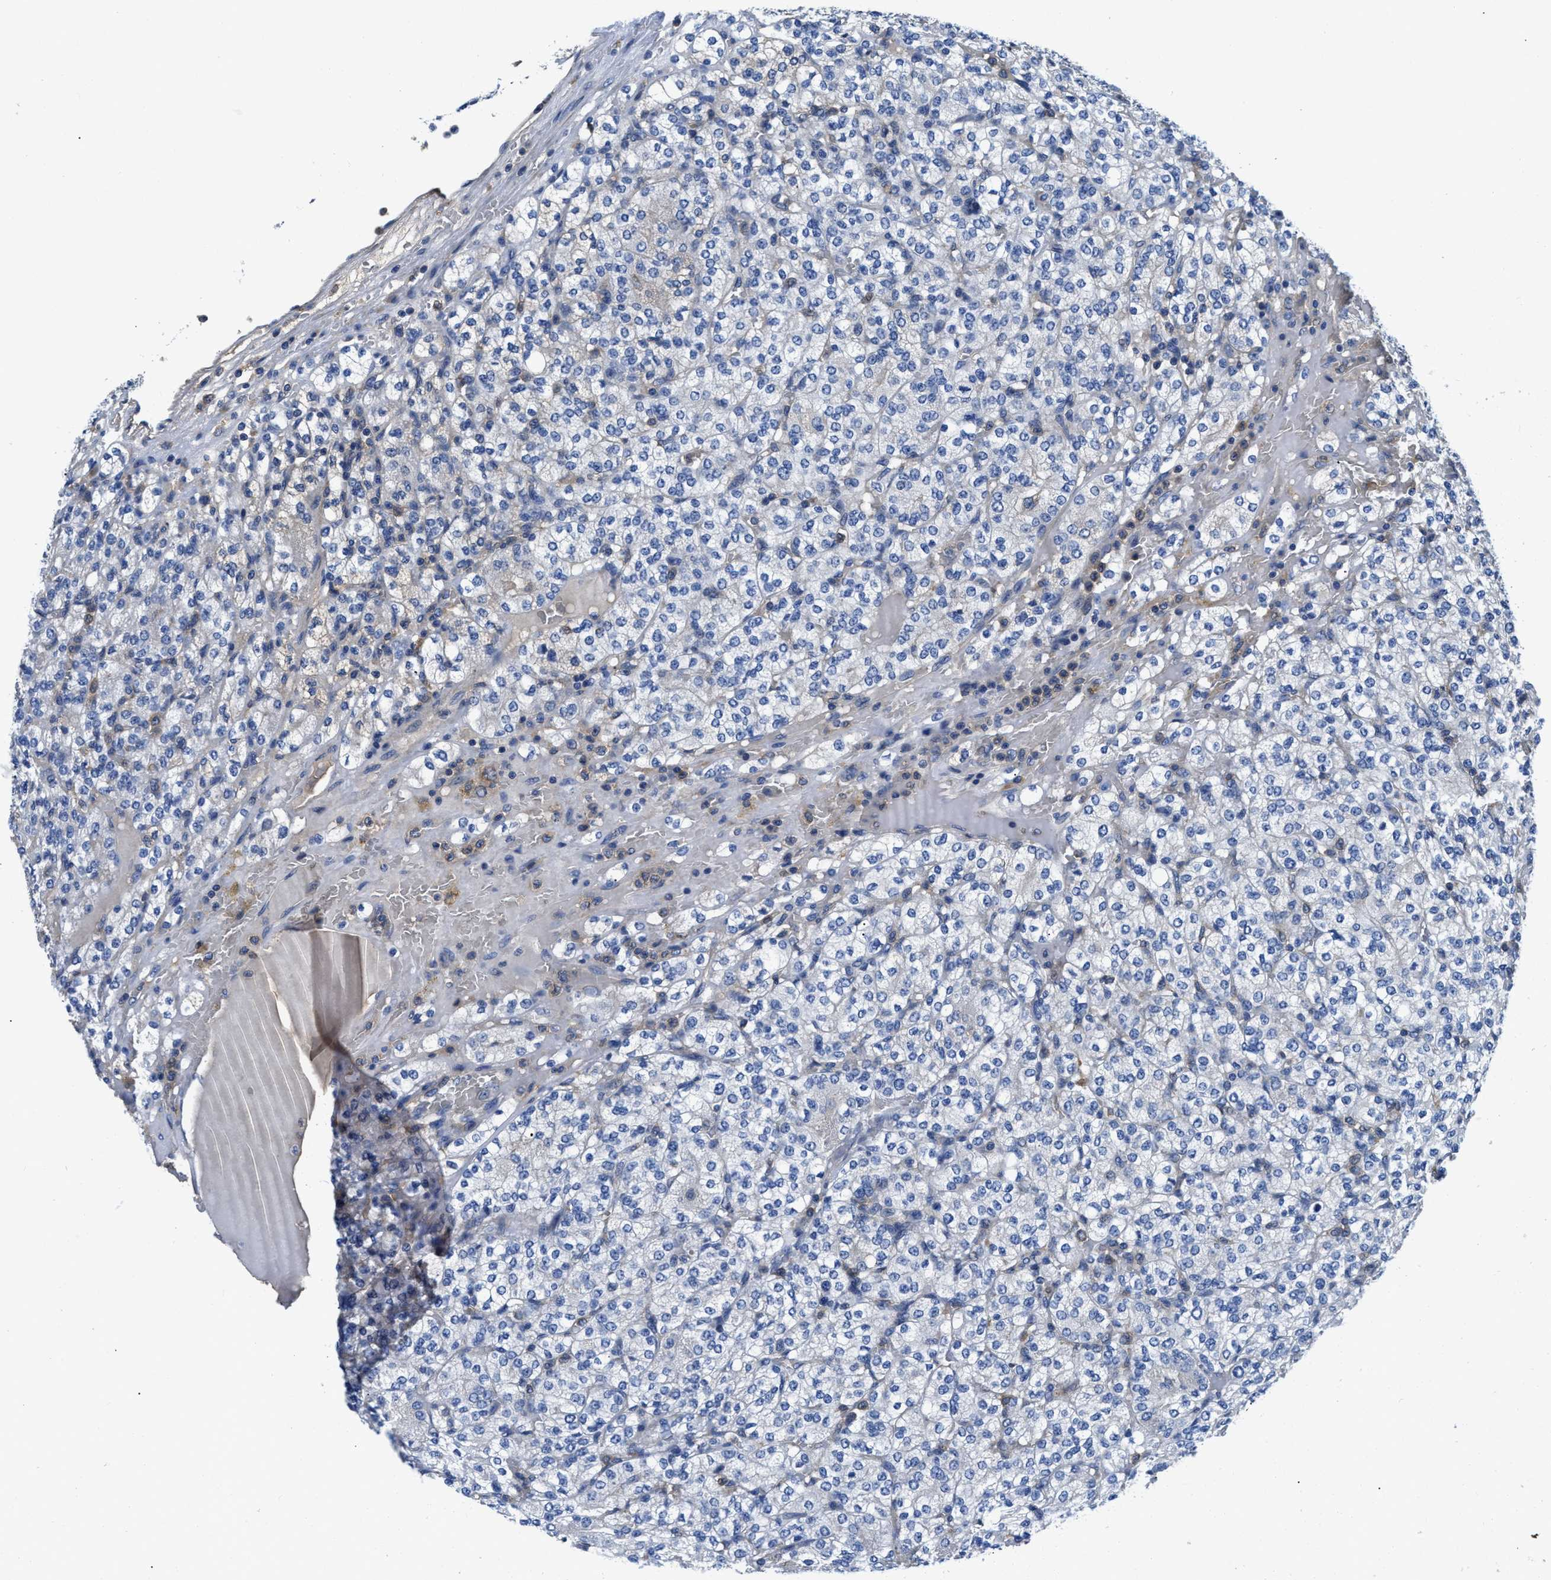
{"staining": {"intensity": "negative", "quantity": "none", "location": "none"}, "tissue": "renal cancer", "cell_type": "Tumor cells", "image_type": "cancer", "snomed": [{"axis": "morphology", "description": "Adenocarcinoma, NOS"}, {"axis": "topography", "description": "Kidney"}], "caption": "Immunohistochemistry (IHC) of human renal cancer demonstrates no expression in tumor cells.", "gene": "STAT2", "patient": {"sex": "male", "age": 77}}